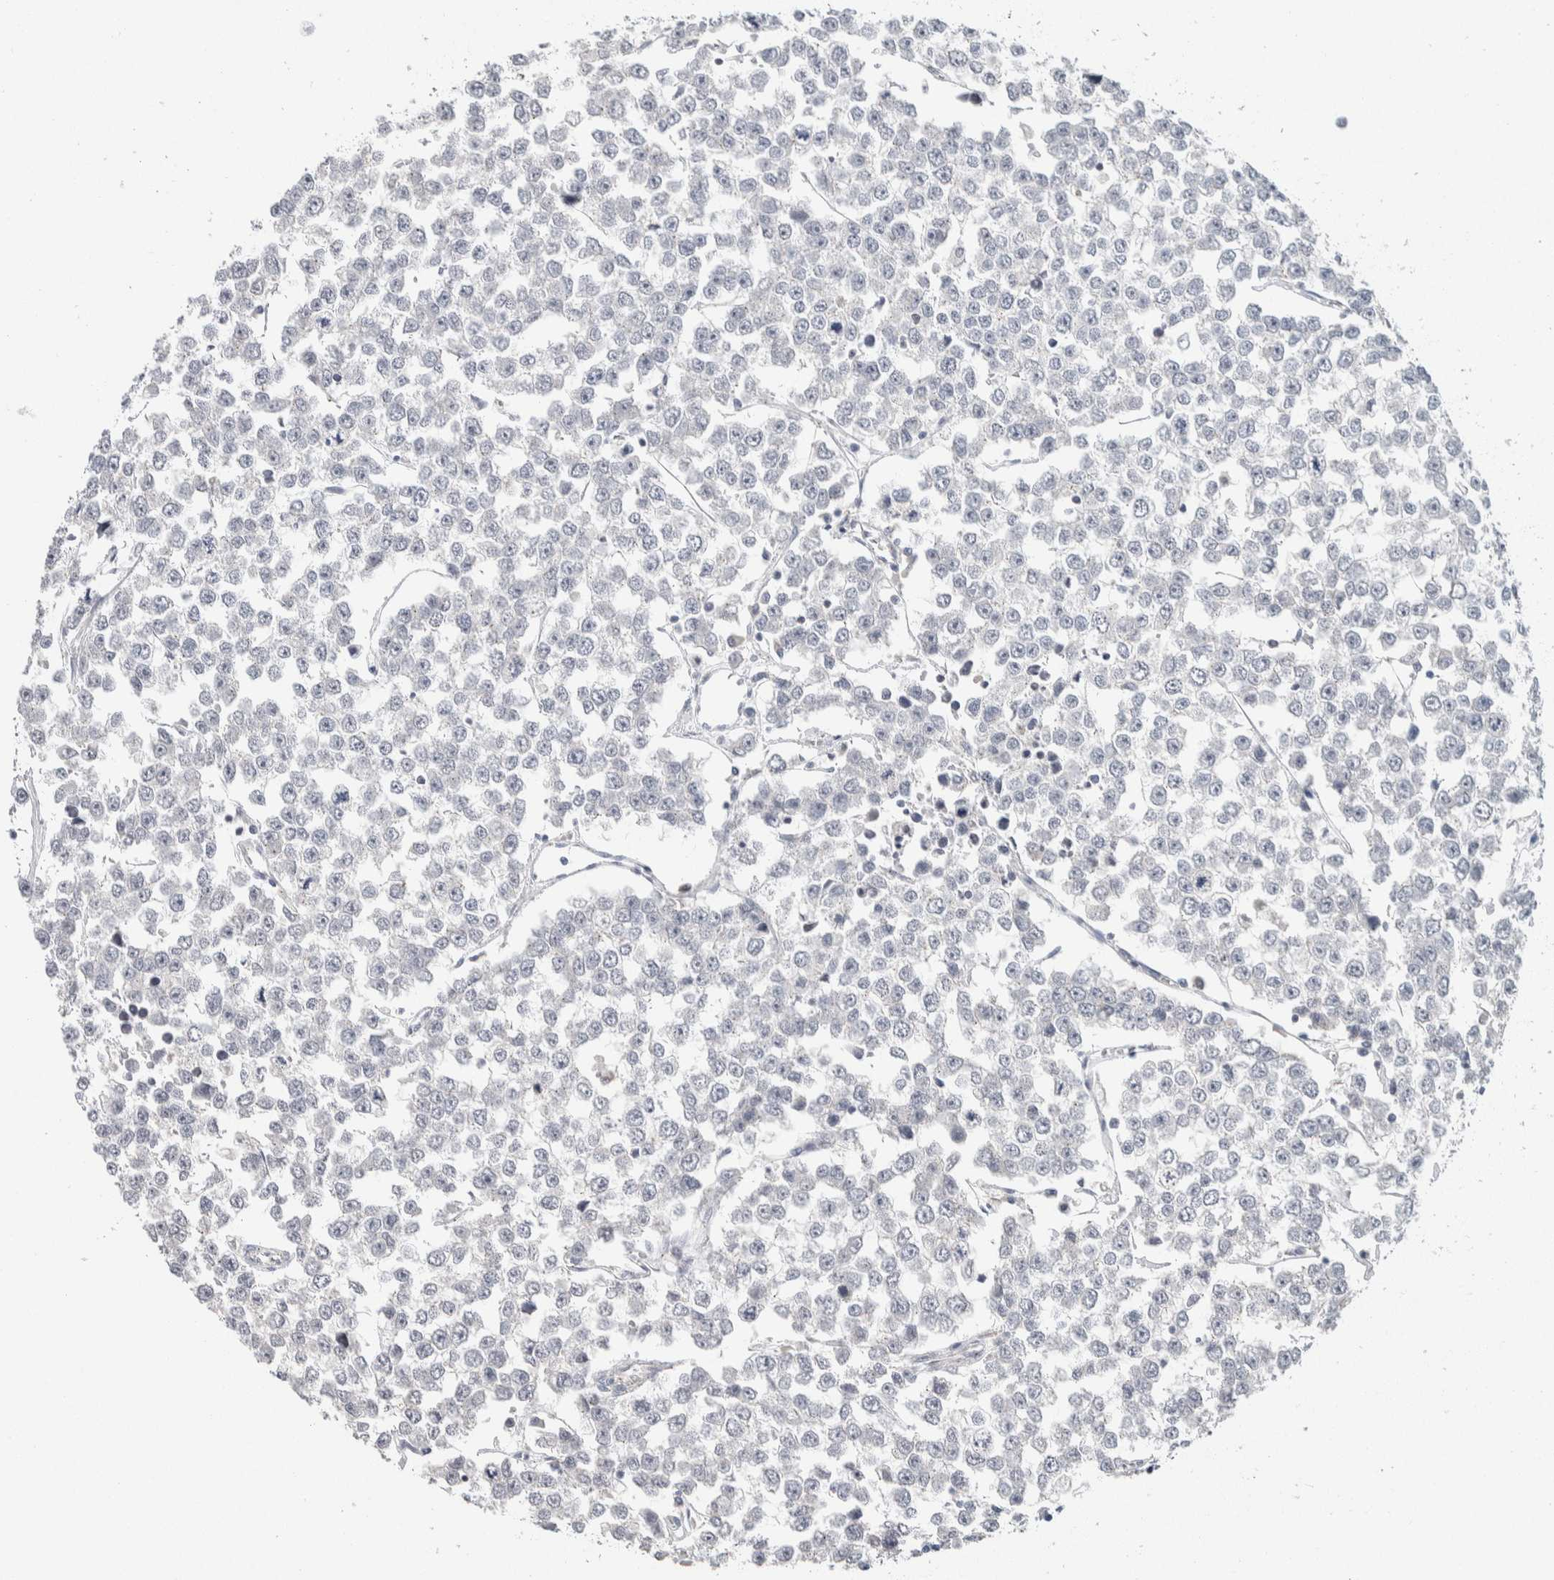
{"staining": {"intensity": "negative", "quantity": "none", "location": "none"}, "tissue": "testis cancer", "cell_type": "Tumor cells", "image_type": "cancer", "snomed": [{"axis": "morphology", "description": "Seminoma, NOS"}, {"axis": "morphology", "description": "Carcinoma, Embryonal, NOS"}, {"axis": "topography", "description": "Testis"}], "caption": "IHC image of neoplastic tissue: seminoma (testis) stained with DAB (3,3'-diaminobenzidine) shows no significant protein expression in tumor cells.", "gene": "SCN2A", "patient": {"sex": "male", "age": 52}}